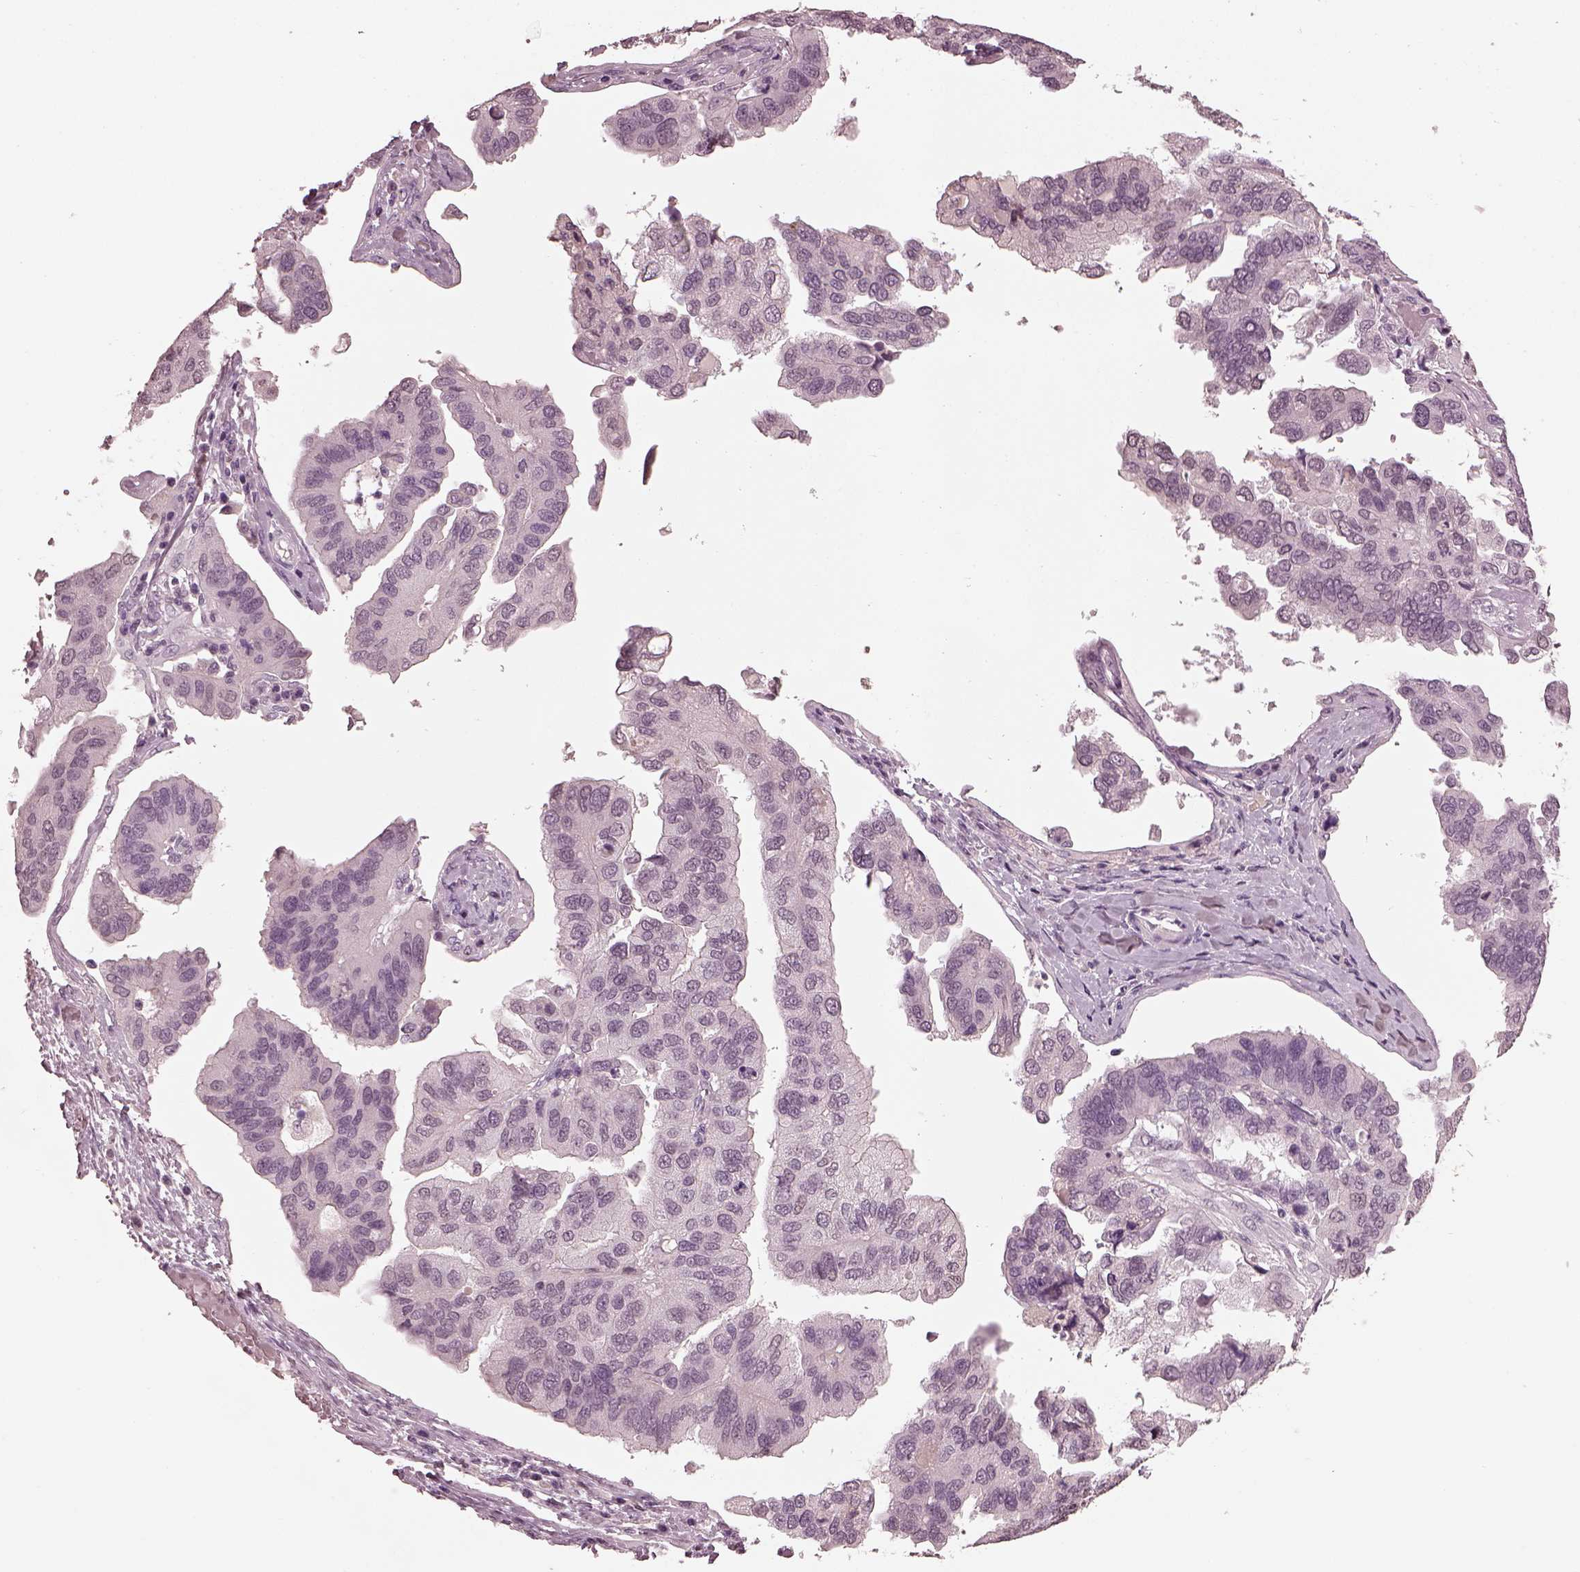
{"staining": {"intensity": "negative", "quantity": "none", "location": "none"}, "tissue": "ovarian cancer", "cell_type": "Tumor cells", "image_type": "cancer", "snomed": [{"axis": "morphology", "description": "Cystadenocarcinoma, serous, NOS"}, {"axis": "topography", "description": "Ovary"}], "caption": "Immunohistochemistry (IHC) of ovarian cancer exhibits no positivity in tumor cells.", "gene": "TSKS", "patient": {"sex": "female", "age": 79}}